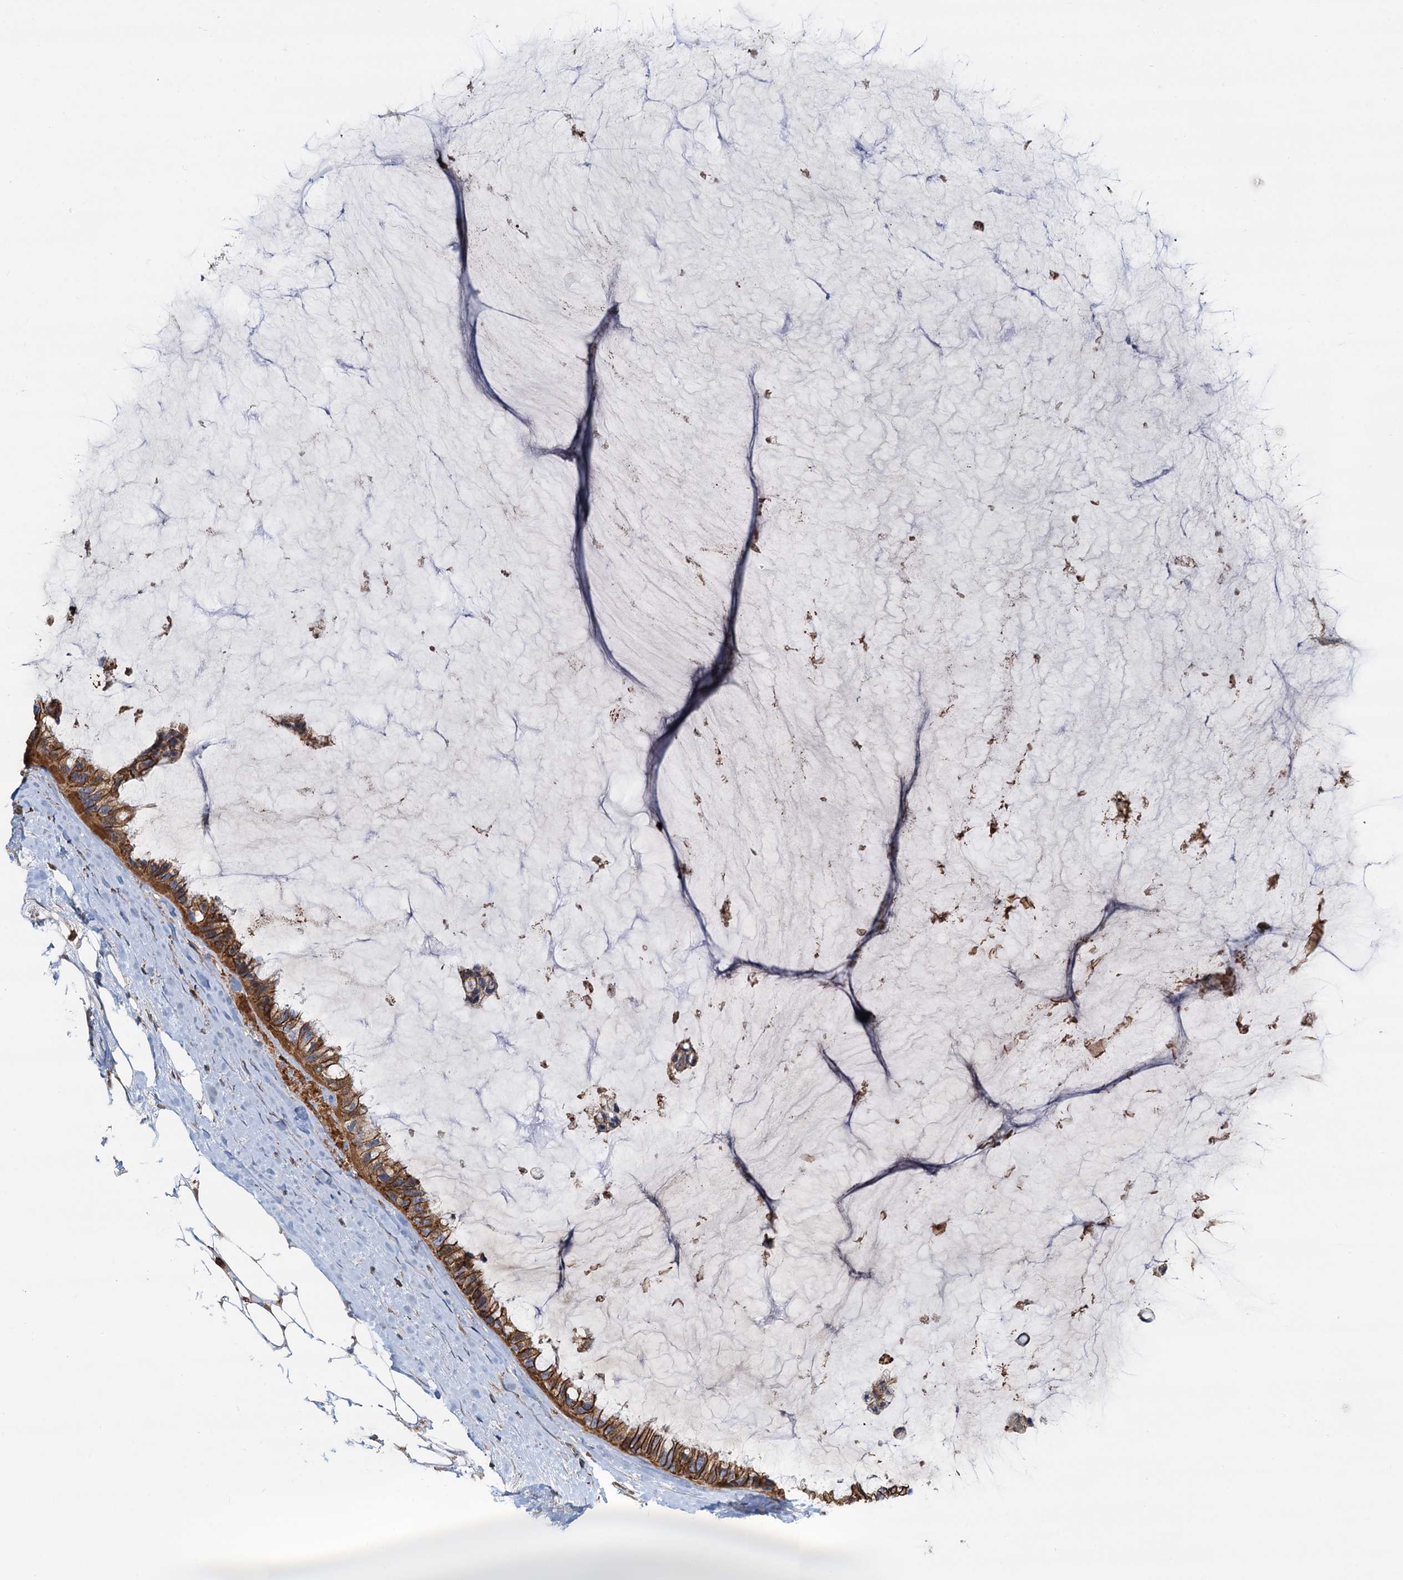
{"staining": {"intensity": "strong", "quantity": ">75%", "location": "cytoplasmic/membranous"}, "tissue": "ovarian cancer", "cell_type": "Tumor cells", "image_type": "cancer", "snomed": [{"axis": "morphology", "description": "Cystadenocarcinoma, mucinous, NOS"}, {"axis": "topography", "description": "Ovary"}], "caption": "Ovarian cancer was stained to show a protein in brown. There is high levels of strong cytoplasmic/membranous expression in about >75% of tumor cells.", "gene": "LNX2", "patient": {"sex": "female", "age": 39}}